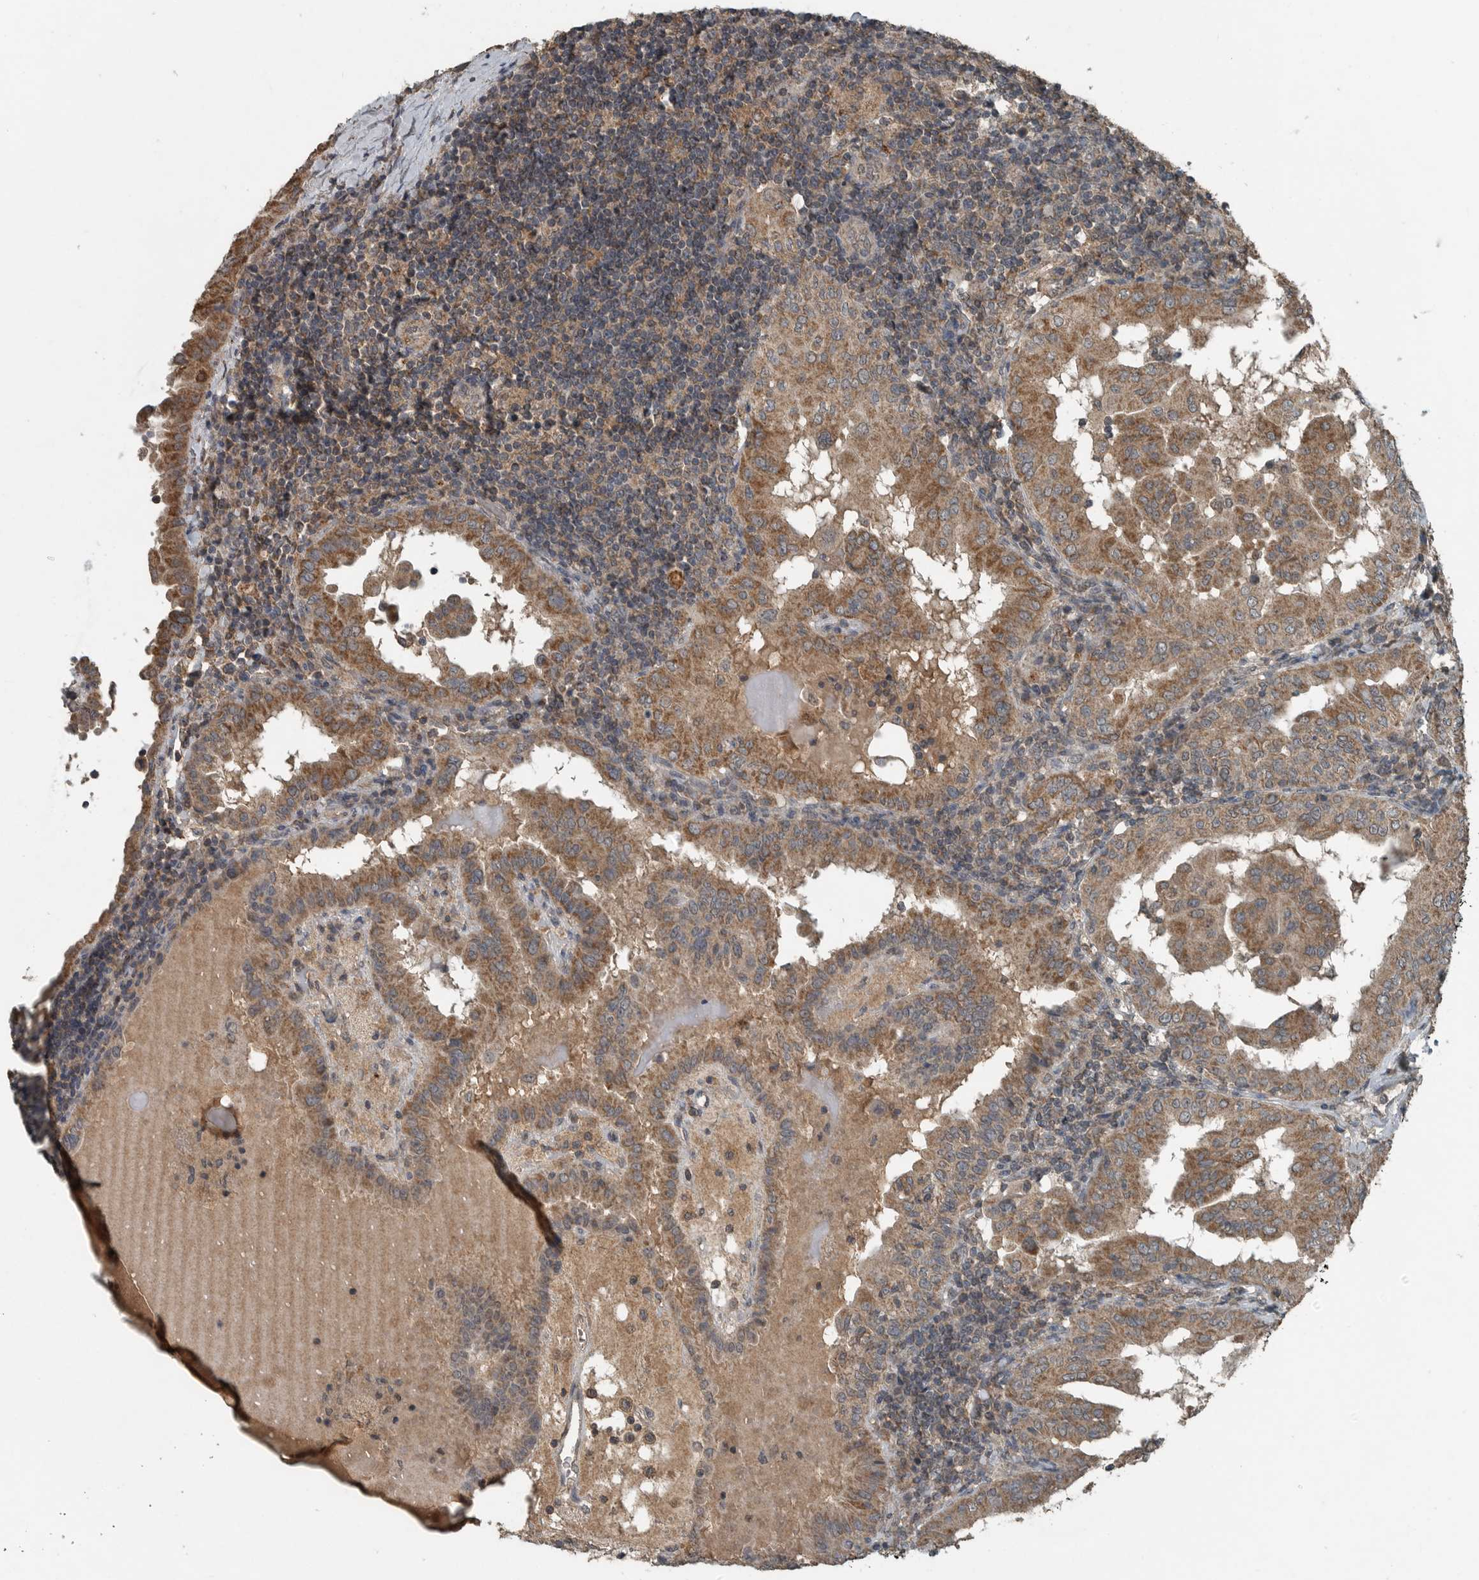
{"staining": {"intensity": "moderate", "quantity": ">75%", "location": "cytoplasmic/membranous"}, "tissue": "thyroid cancer", "cell_type": "Tumor cells", "image_type": "cancer", "snomed": [{"axis": "morphology", "description": "Papillary adenocarcinoma, NOS"}, {"axis": "topography", "description": "Thyroid gland"}], "caption": "Papillary adenocarcinoma (thyroid) stained with DAB immunohistochemistry (IHC) displays medium levels of moderate cytoplasmic/membranous staining in about >75% of tumor cells.", "gene": "IL6ST", "patient": {"sex": "male", "age": 33}}